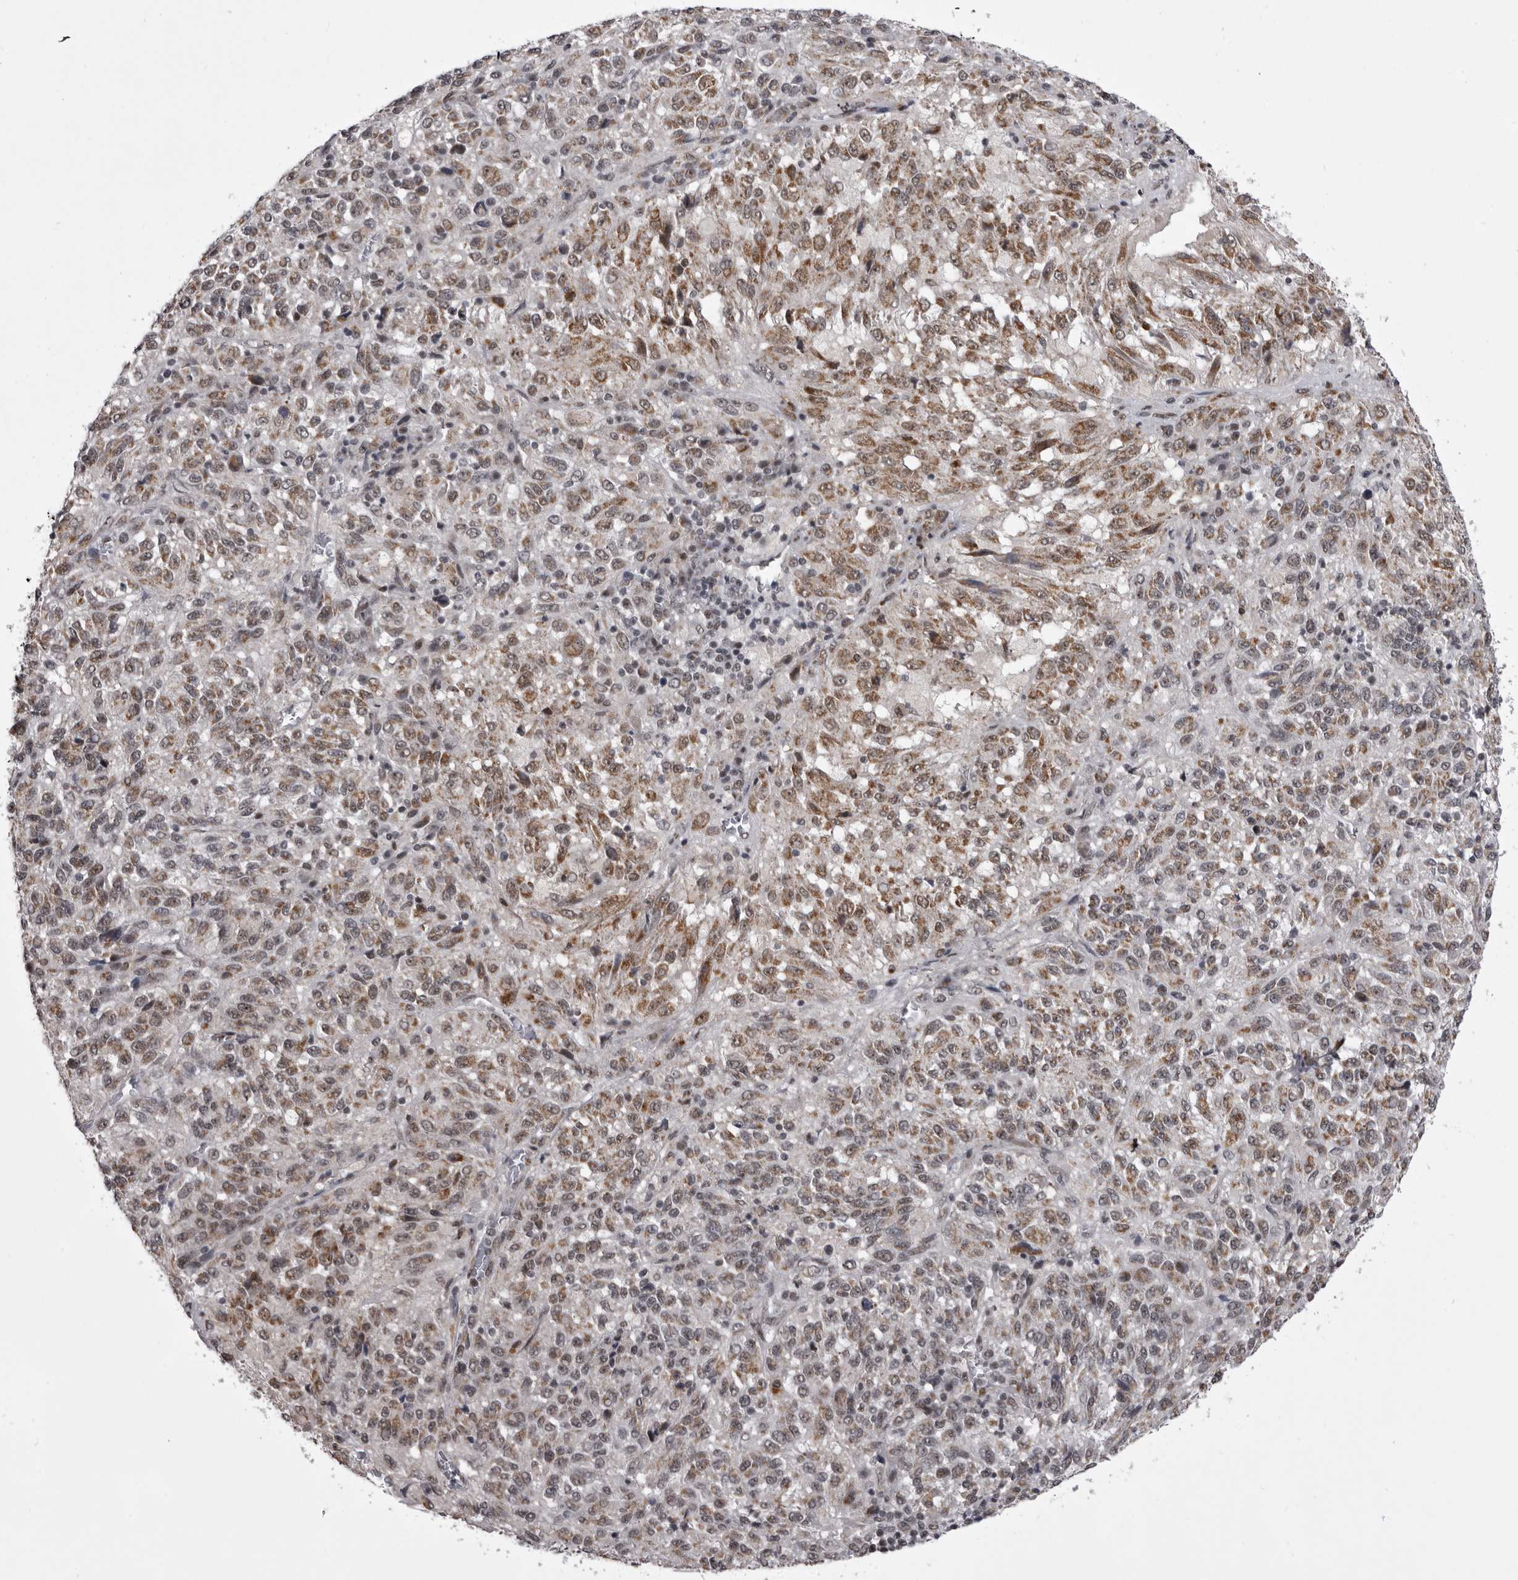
{"staining": {"intensity": "moderate", "quantity": "25%-75%", "location": "cytoplasmic/membranous,nuclear"}, "tissue": "melanoma", "cell_type": "Tumor cells", "image_type": "cancer", "snomed": [{"axis": "morphology", "description": "Malignant melanoma, Metastatic site"}, {"axis": "topography", "description": "Lung"}], "caption": "A photomicrograph of human melanoma stained for a protein reveals moderate cytoplasmic/membranous and nuclear brown staining in tumor cells. (brown staining indicates protein expression, while blue staining denotes nuclei).", "gene": "PRPF3", "patient": {"sex": "male", "age": 64}}